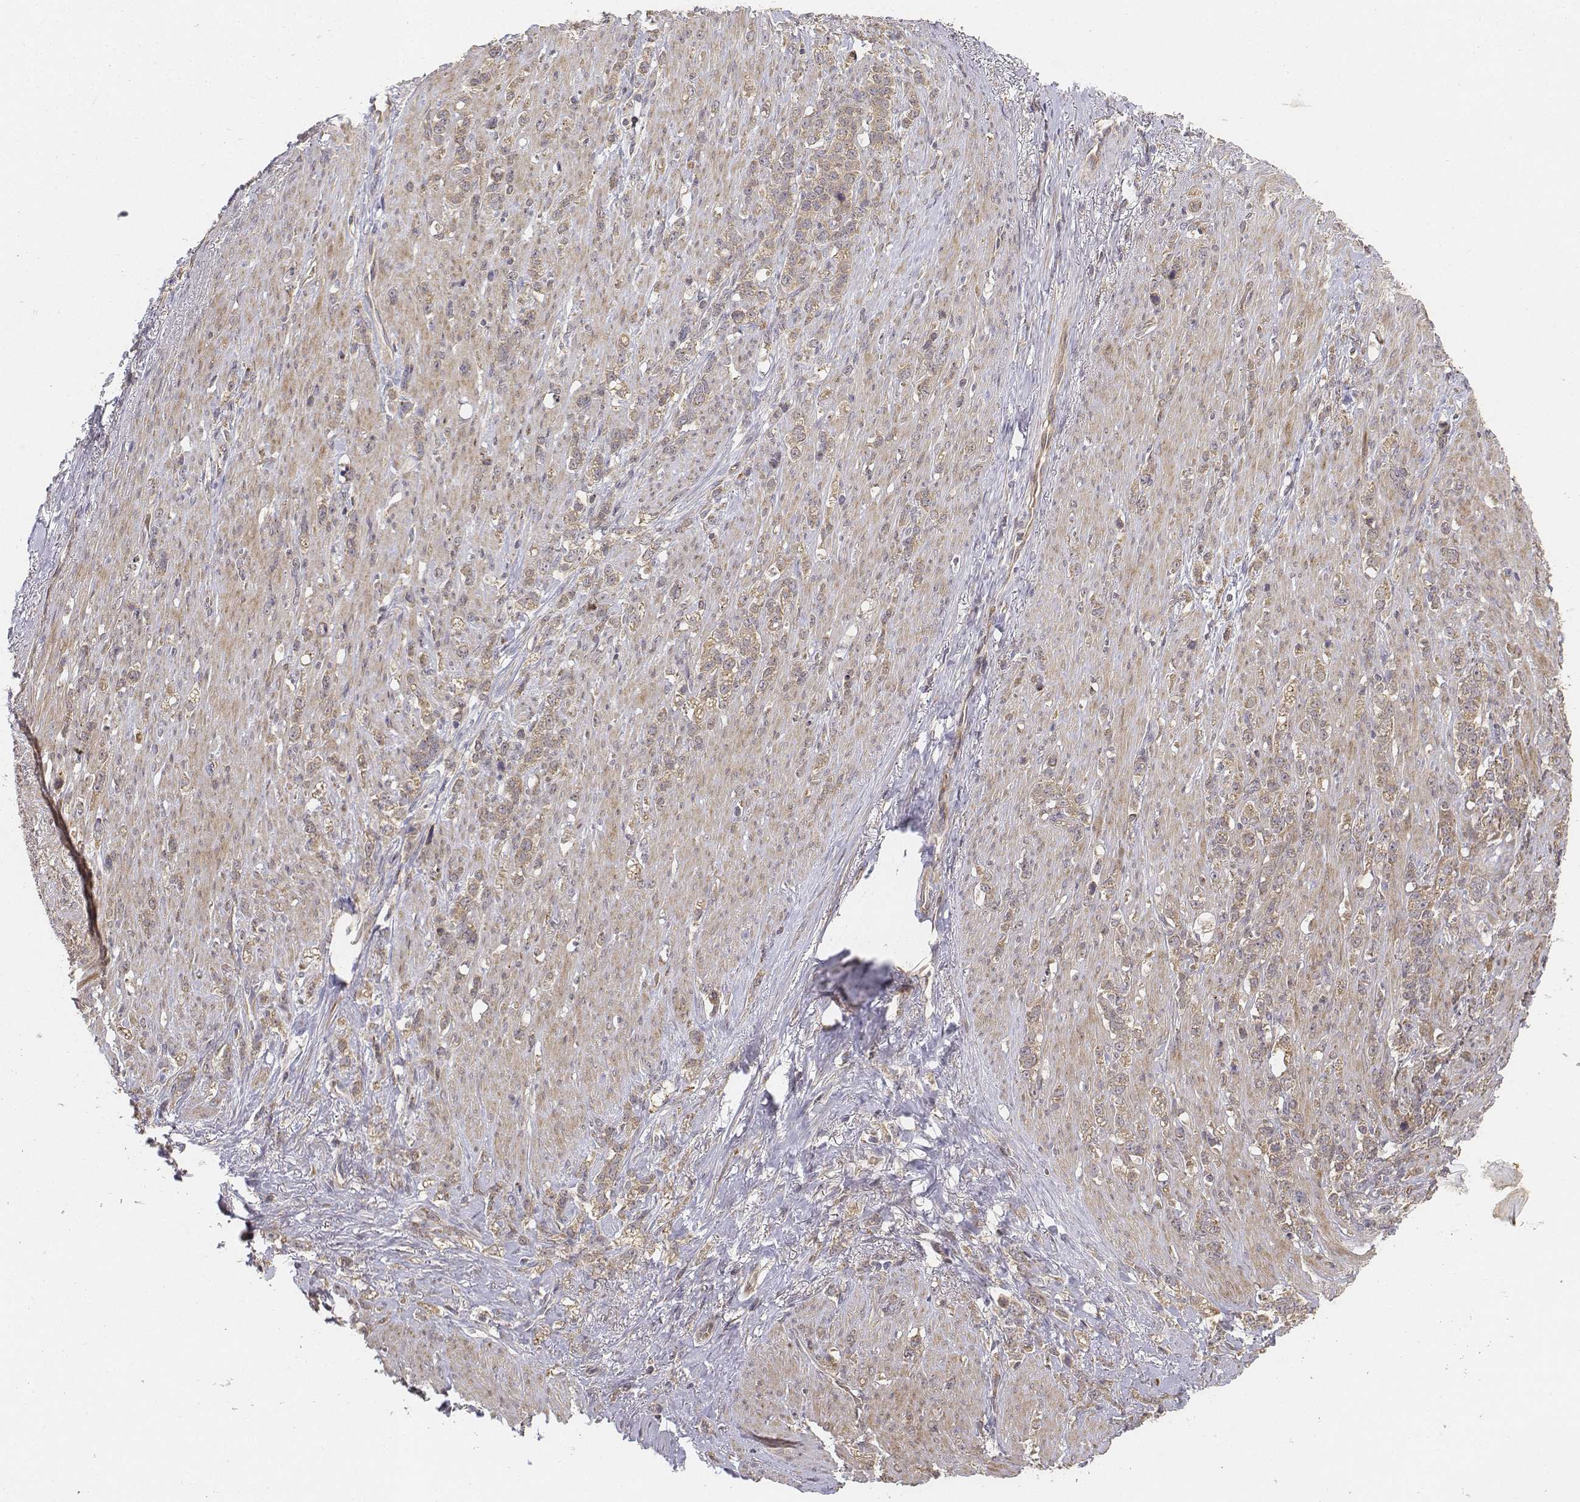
{"staining": {"intensity": "weak", "quantity": ">75%", "location": "cytoplasmic/membranous"}, "tissue": "stomach cancer", "cell_type": "Tumor cells", "image_type": "cancer", "snomed": [{"axis": "morphology", "description": "Adenocarcinoma, NOS"}, {"axis": "topography", "description": "Stomach, lower"}], "caption": "There is low levels of weak cytoplasmic/membranous staining in tumor cells of stomach adenocarcinoma, as demonstrated by immunohistochemical staining (brown color).", "gene": "FBXO21", "patient": {"sex": "male", "age": 88}}